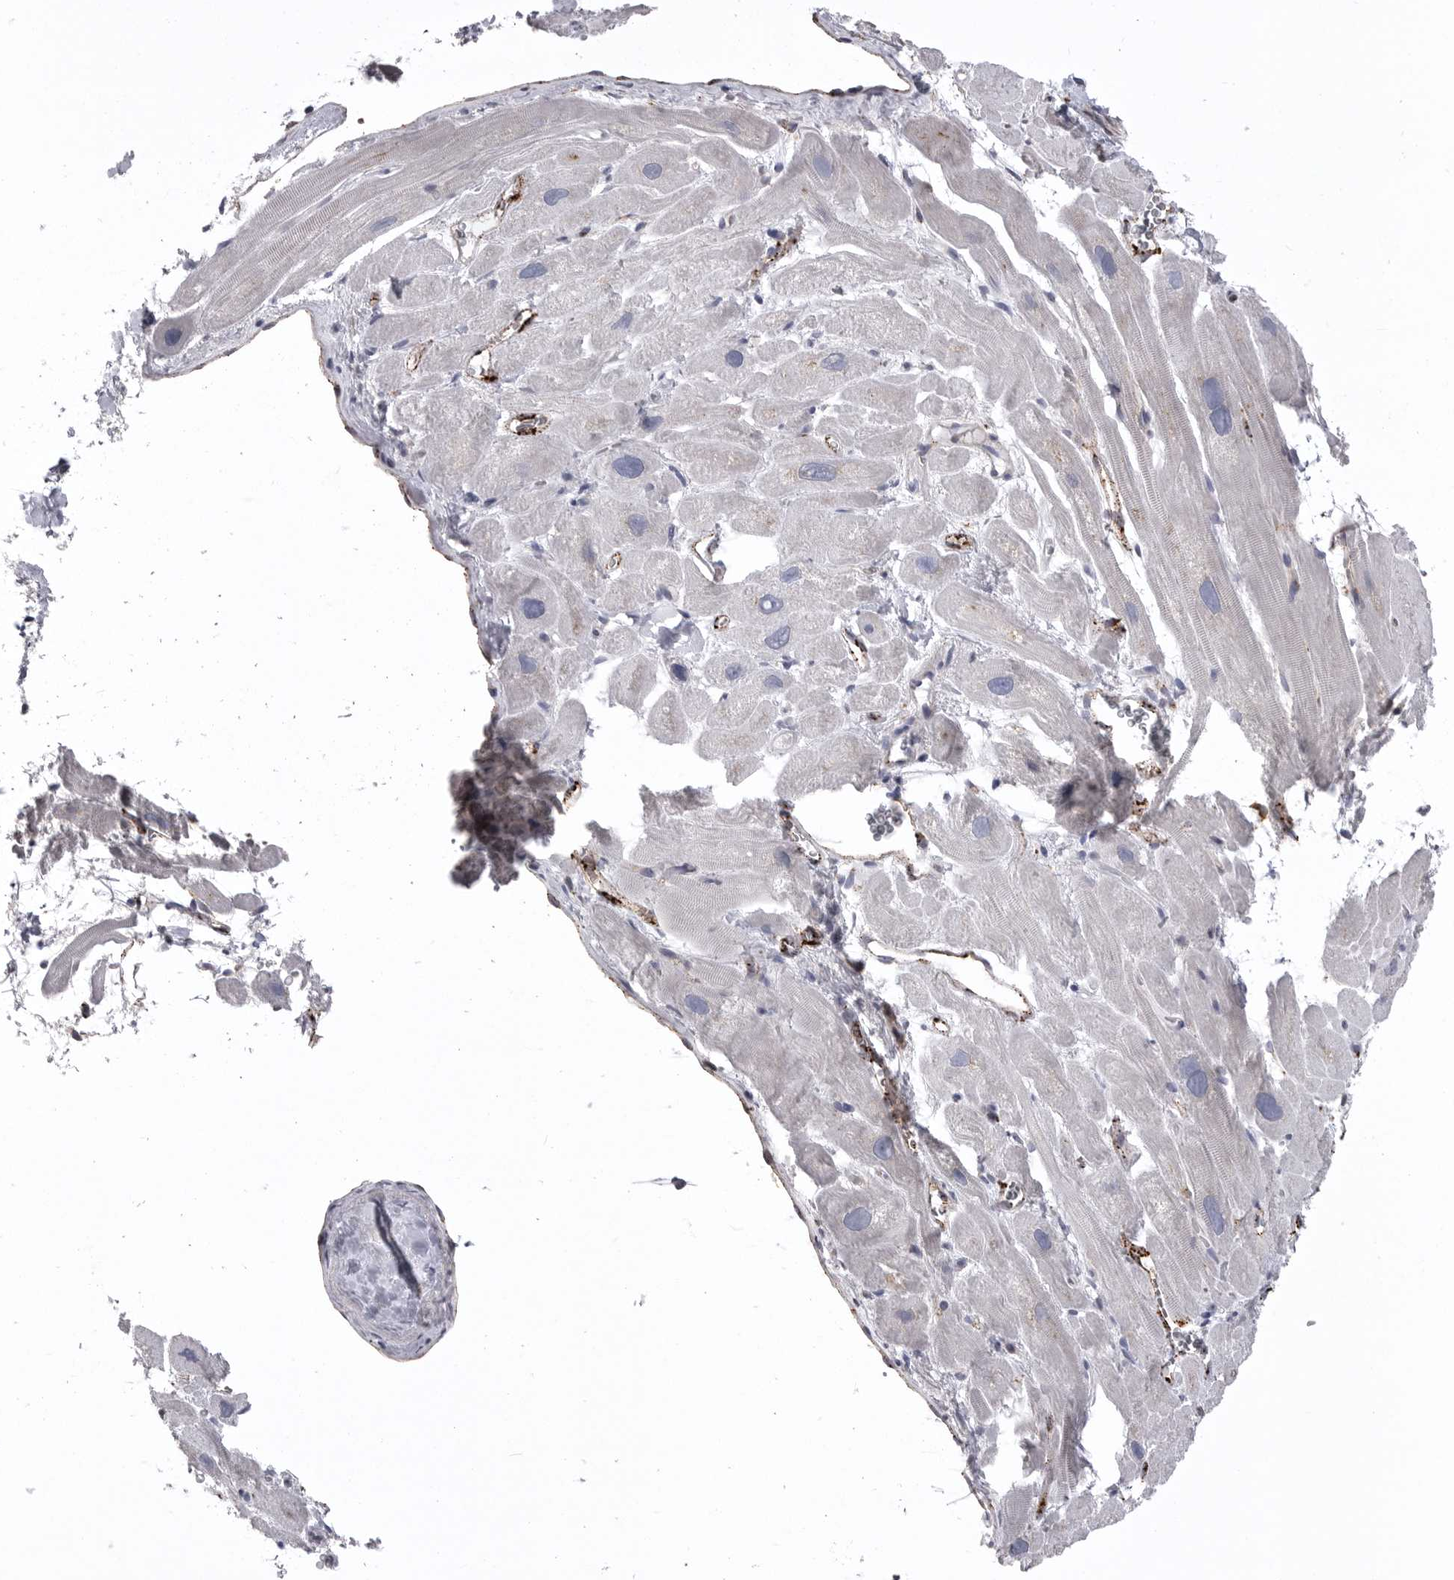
{"staining": {"intensity": "negative", "quantity": "none", "location": "none"}, "tissue": "heart muscle", "cell_type": "Cardiomyocytes", "image_type": "normal", "snomed": [{"axis": "morphology", "description": "Normal tissue, NOS"}, {"axis": "topography", "description": "Heart"}], "caption": "Cardiomyocytes are negative for brown protein staining in benign heart muscle.", "gene": "PSPN", "patient": {"sex": "male", "age": 49}}